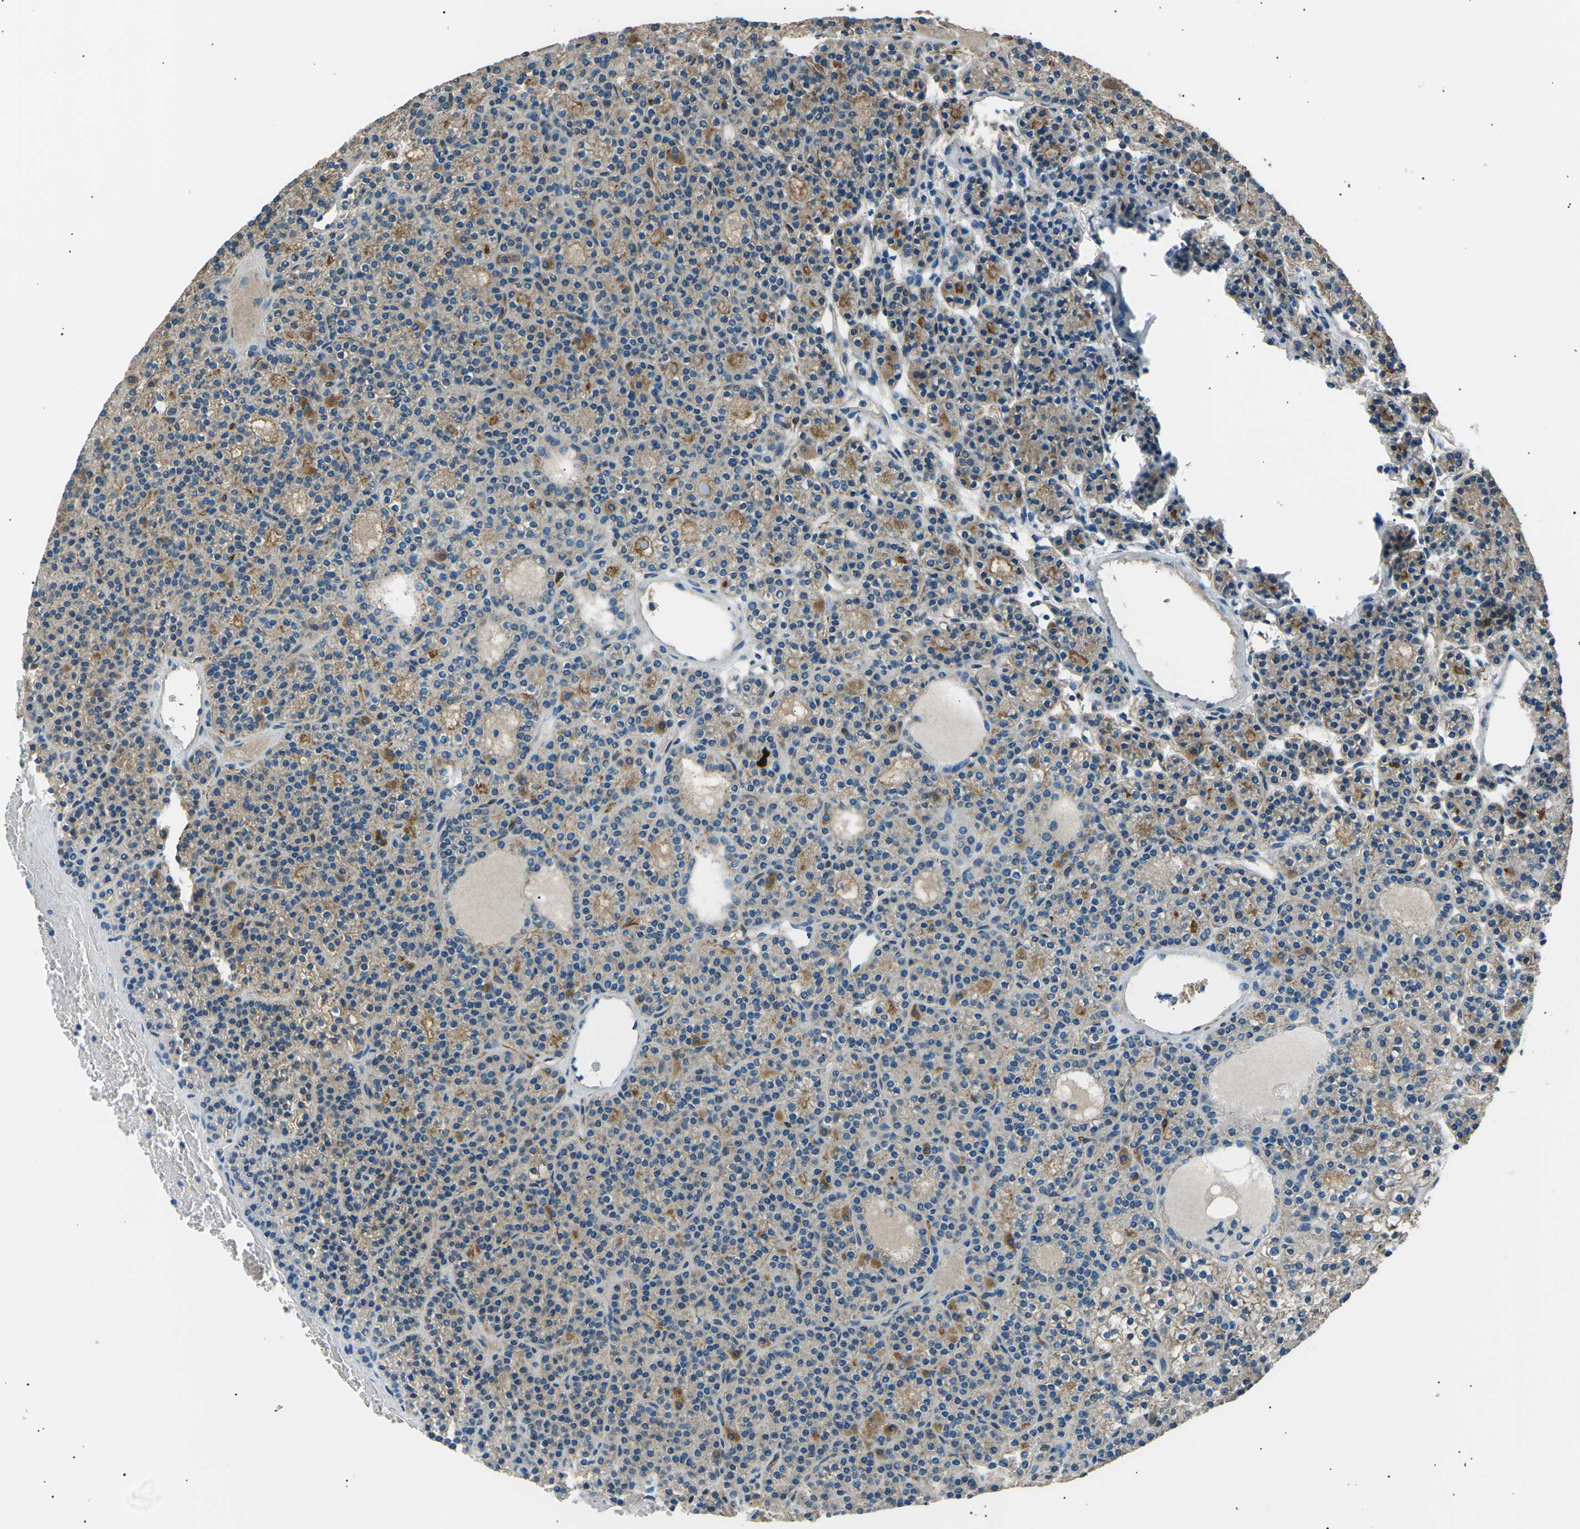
{"staining": {"intensity": "moderate", "quantity": ">75%", "location": "cytoplasmic/membranous"}, "tissue": "parathyroid gland", "cell_type": "Glandular cells", "image_type": "normal", "snomed": [{"axis": "morphology", "description": "Normal tissue, NOS"}, {"axis": "morphology", "description": "Adenoma, NOS"}, {"axis": "topography", "description": "Parathyroid gland"}], "caption": "Approximately >75% of glandular cells in unremarkable parathyroid gland demonstrate moderate cytoplasmic/membranous protein staining as visualized by brown immunohistochemical staining.", "gene": "SLK", "patient": {"sex": "female", "age": 64}}